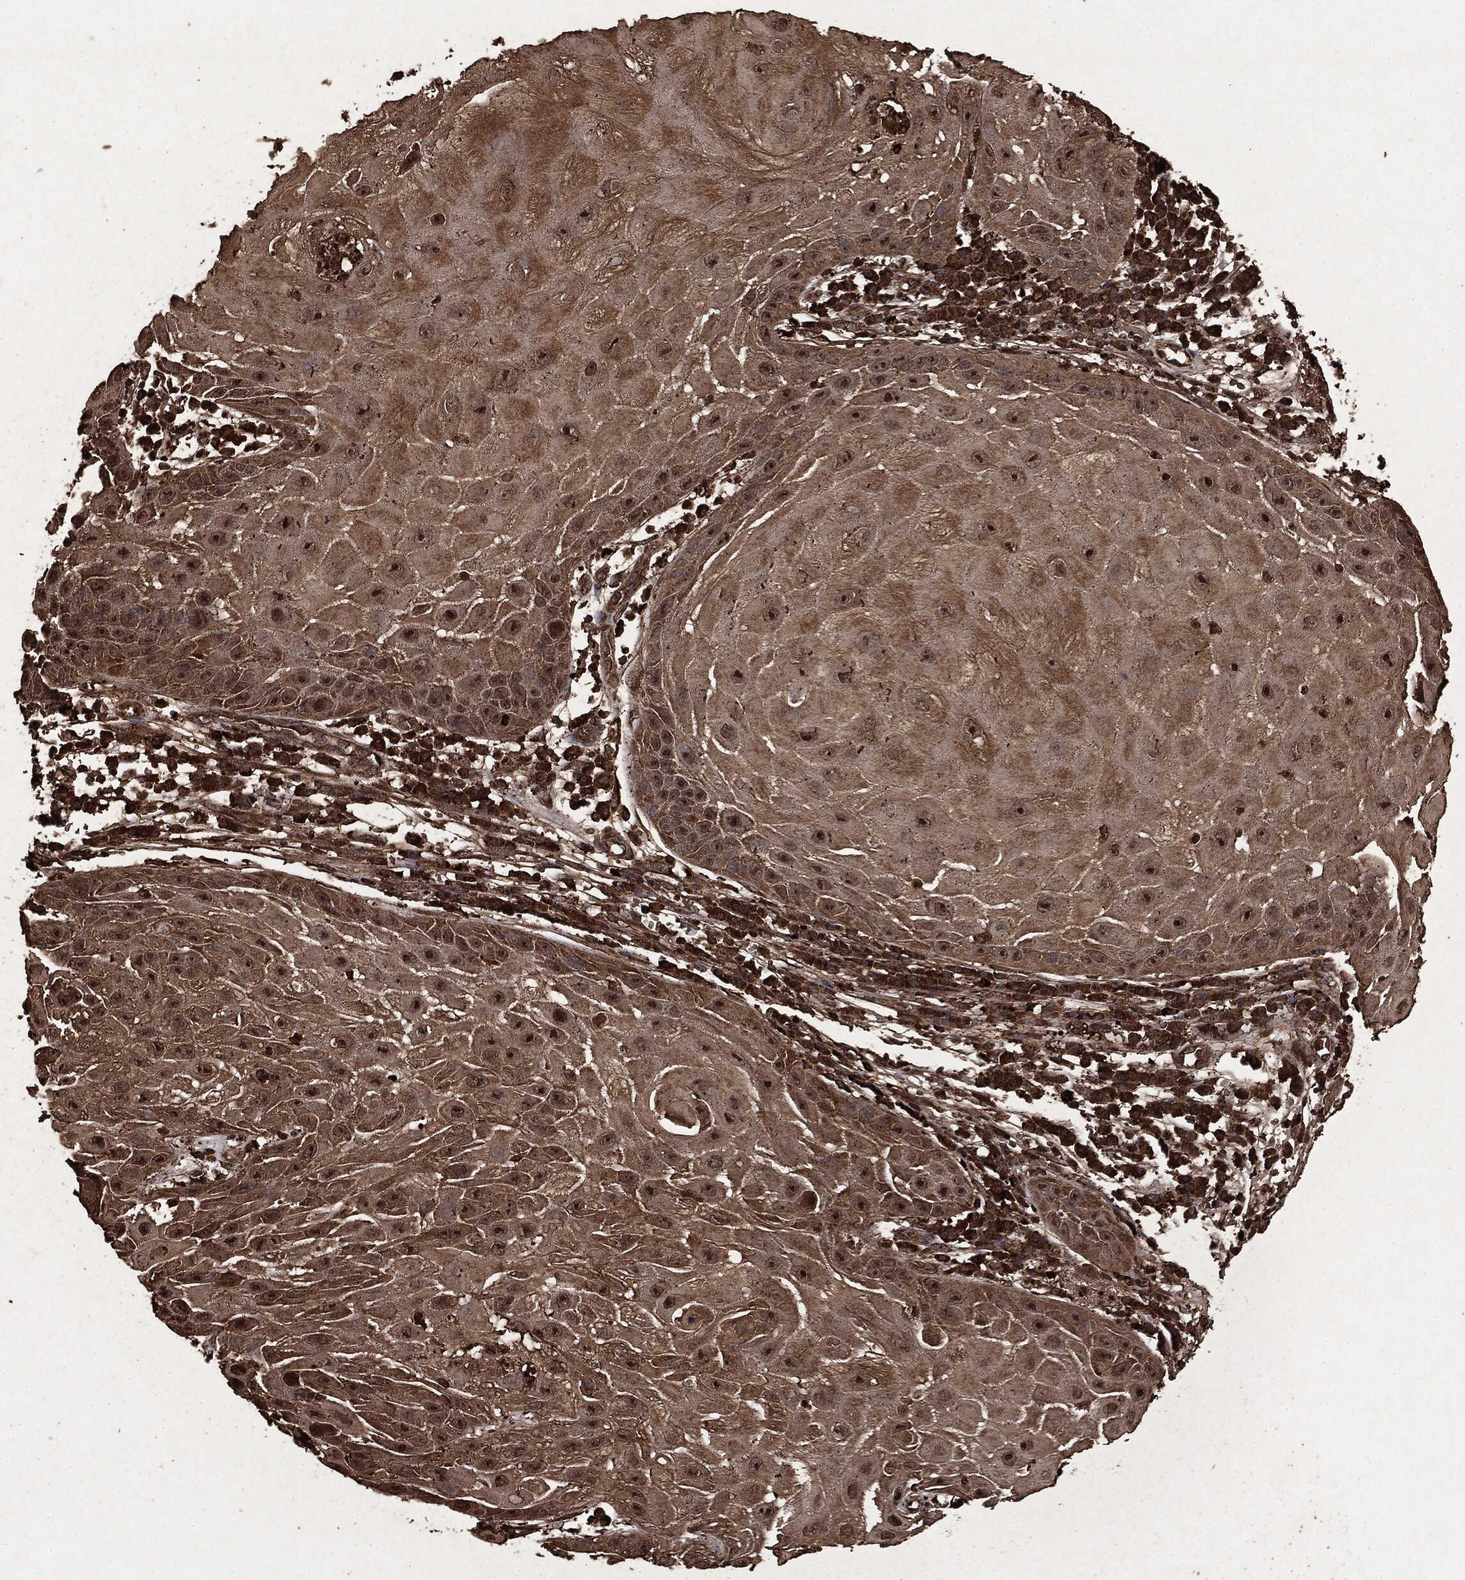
{"staining": {"intensity": "moderate", "quantity": ">75%", "location": "cytoplasmic/membranous"}, "tissue": "skin cancer", "cell_type": "Tumor cells", "image_type": "cancer", "snomed": [{"axis": "morphology", "description": "Normal tissue, NOS"}, {"axis": "morphology", "description": "Squamous cell carcinoma, NOS"}, {"axis": "topography", "description": "Skin"}], "caption": "A photomicrograph showing moderate cytoplasmic/membranous staining in approximately >75% of tumor cells in skin squamous cell carcinoma, as visualized by brown immunohistochemical staining.", "gene": "ARAF", "patient": {"sex": "male", "age": 79}}